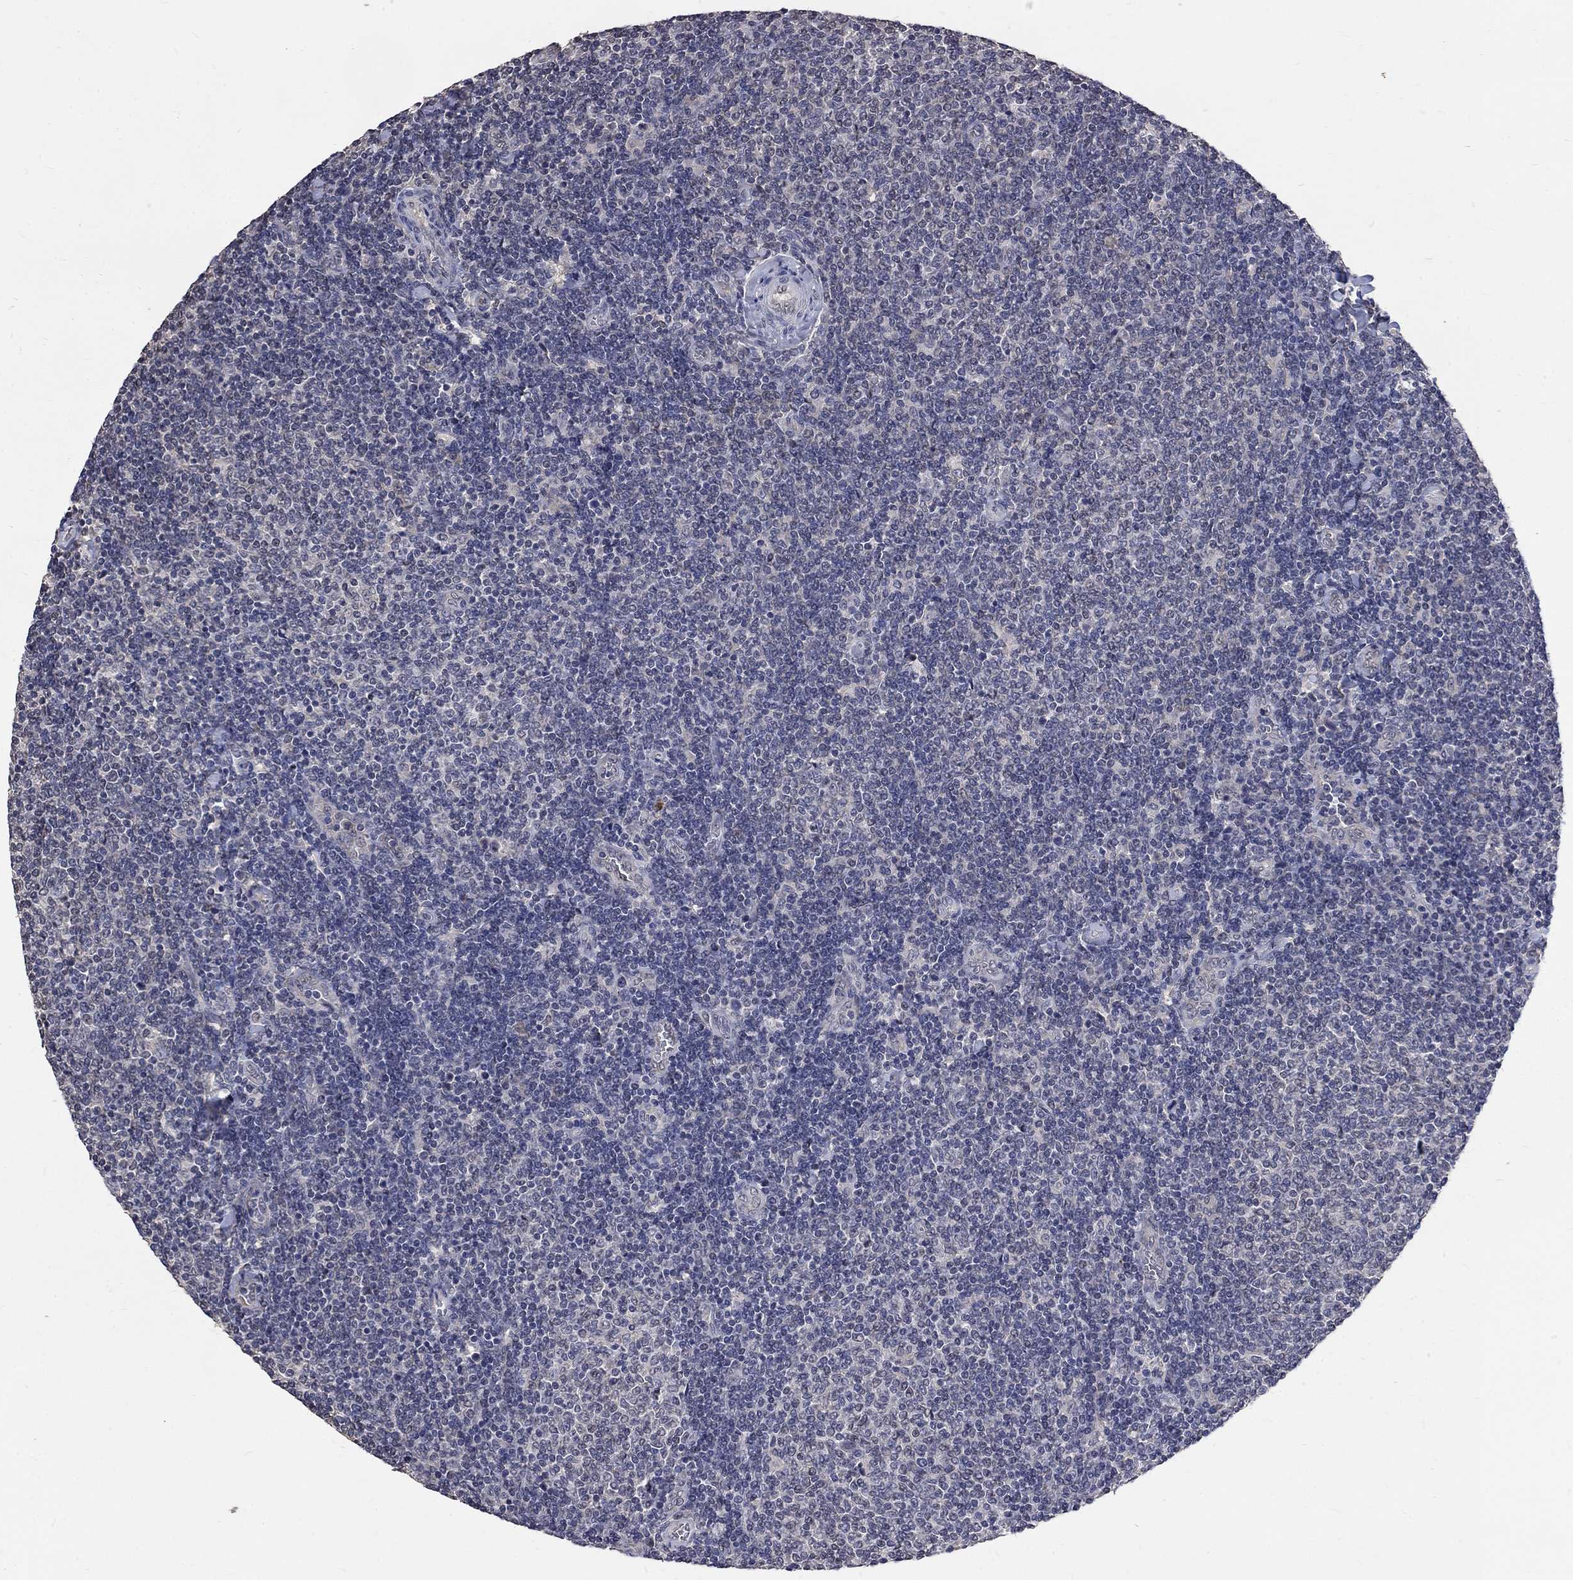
{"staining": {"intensity": "negative", "quantity": "none", "location": "none"}, "tissue": "lymphoma", "cell_type": "Tumor cells", "image_type": "cancer", "snomed": [{"axis": "morphology", "description": "Malignant lymphoma, non-Hodgkin's type, Low grade"}, {"axis": "topography", "description": "Lymph node"}], "caption": "The immunohistochemistry (IHC) photomicrograph has no significant expression in tumor cells of lymphoma tissue. The staining was performed using DAB to visualize the protein expression in brown, while the nuclei were stained in blue with hematoxylin (Magnification: 20x).", "gene": "CHST5", "patient": {"sex": "male", "age": 52}}